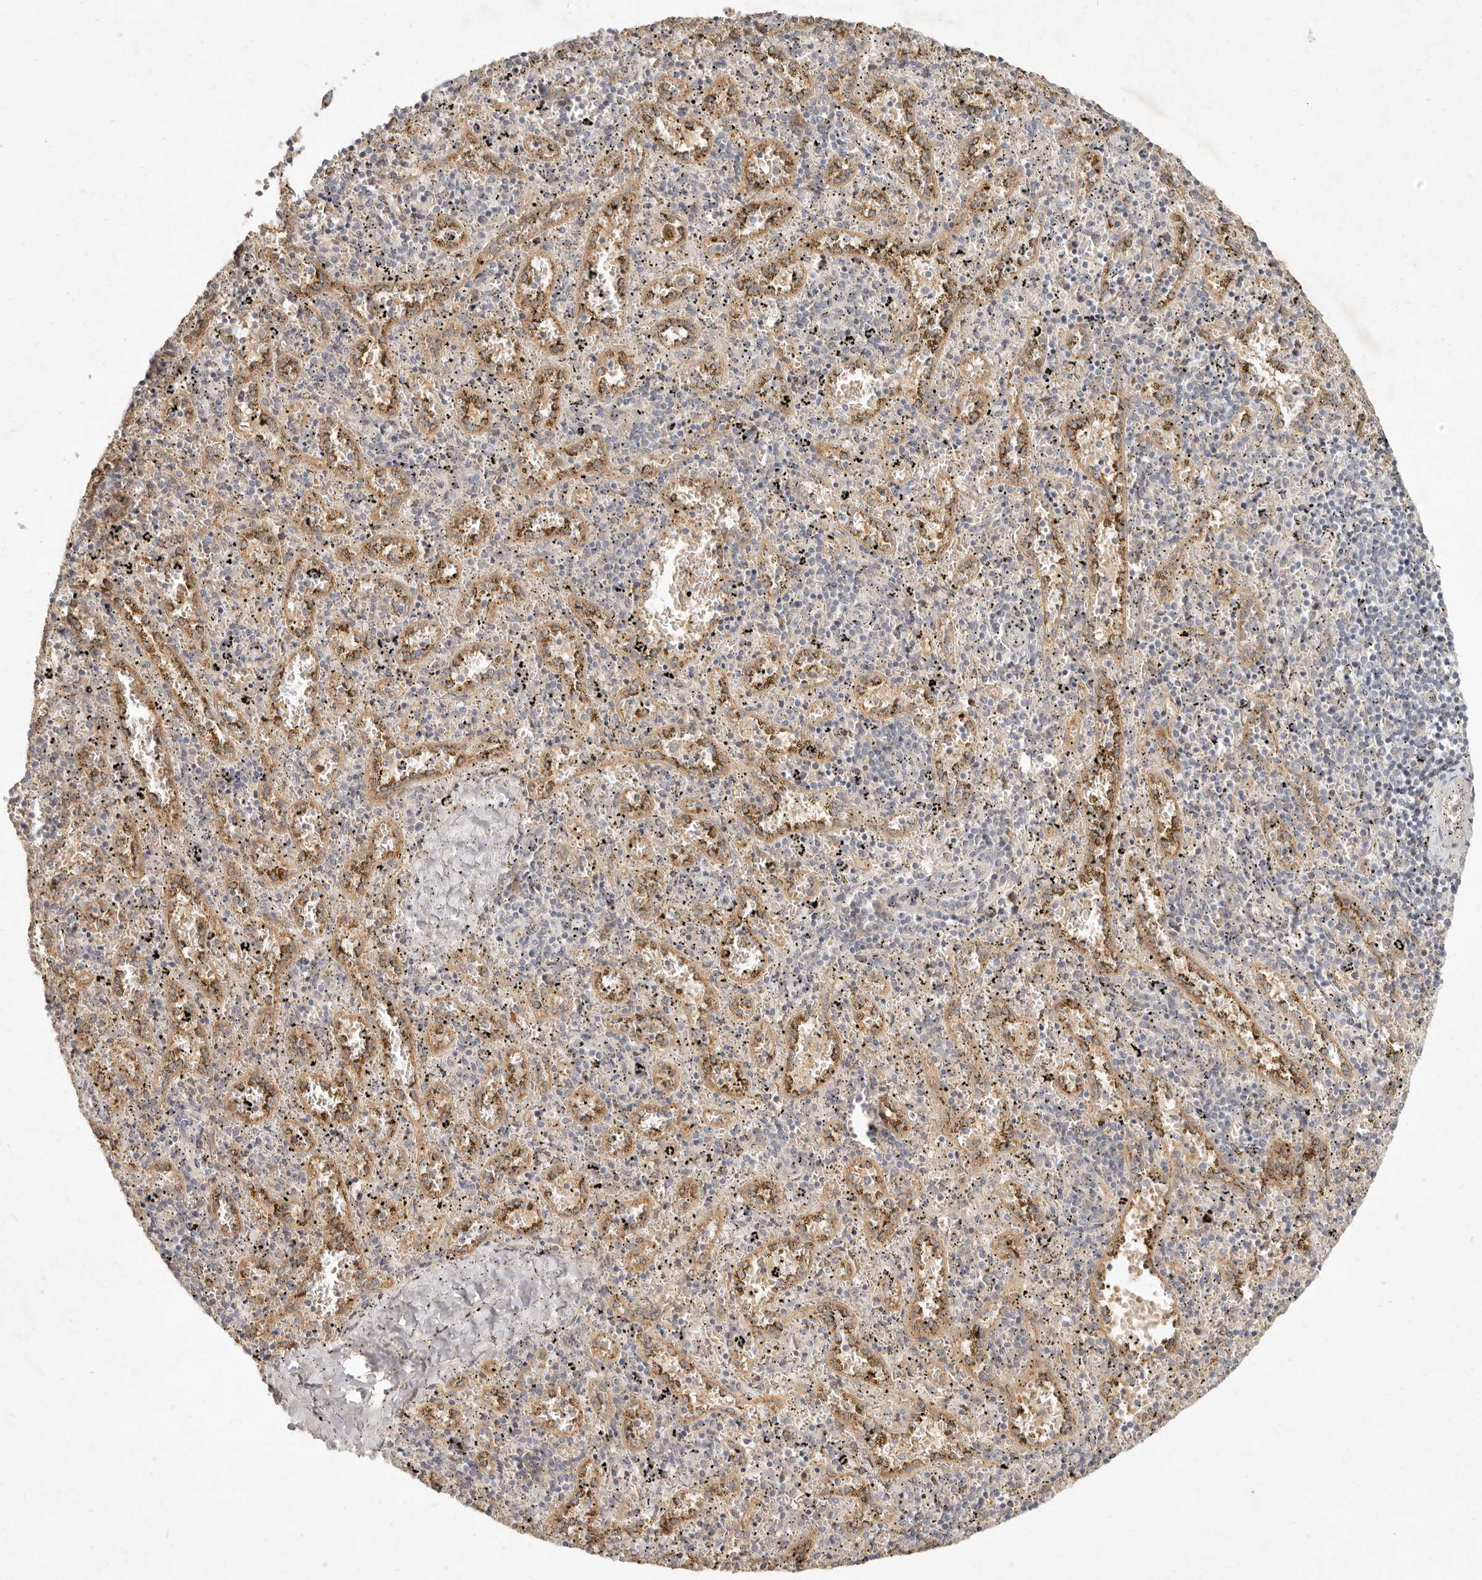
{"staining": {"intensity": "negative", "quantity": "none", "location": "none"}, "tissue": "spleen", "cell_type": "Cells in red pulp", "image_type": "normal", "snomed": [{"axis": "morphology", "description": "Normal tissue, NOS"}, {"axis": "topography", "description": "Spleen"}], "caption": "Unremarkable spleen was stained to show a protein in brown. There is no significant expression in cells in red pulp.", "gene": "UBXN11", "patient": {"sex": "male", "age": 11}}